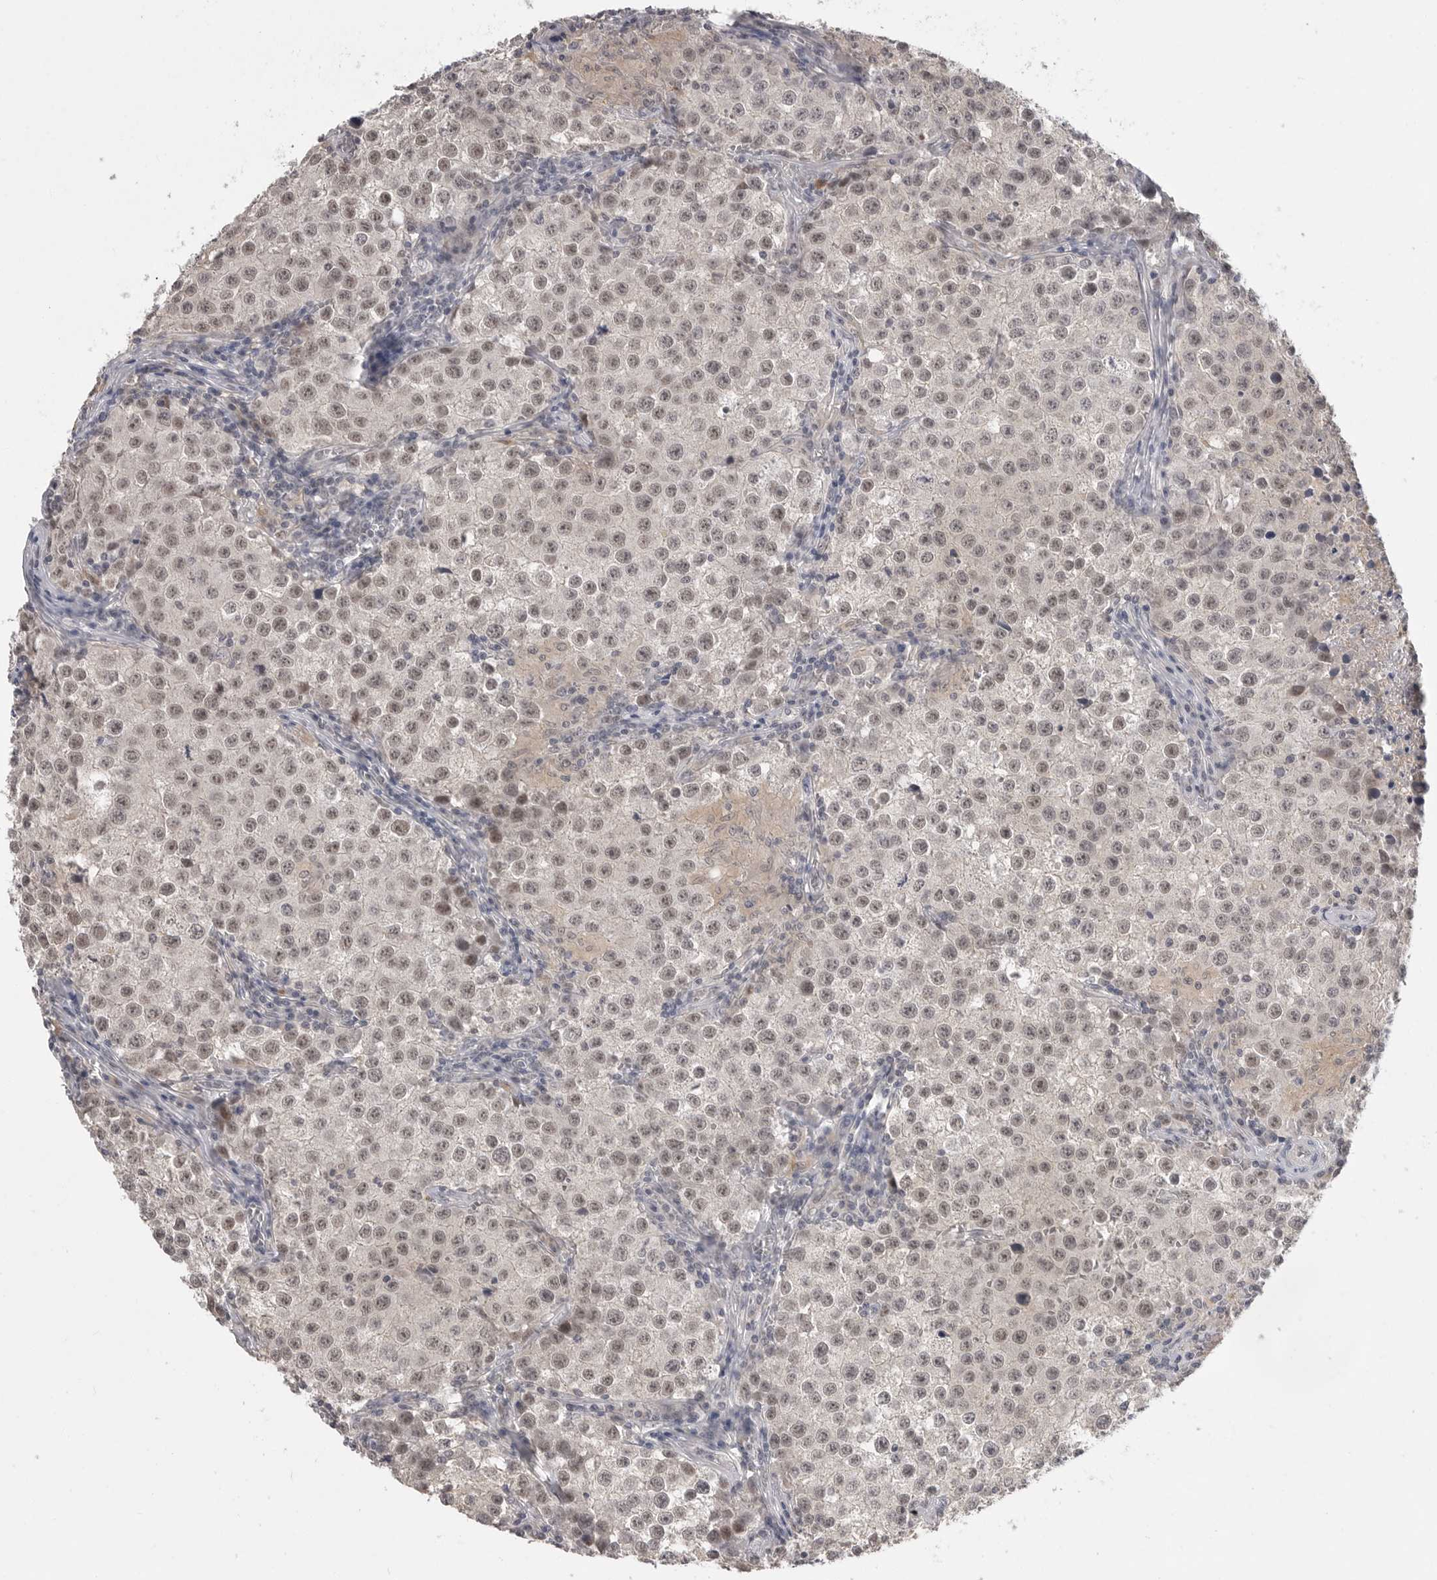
{"staining": {"intensity": "moderate", "quantity": ">75%", "location": "nuclear"}, "tissue": "testis cancer", "cell_type": "Tumor cells", "image_type": "cancer", "snomed": [{"axis": "morphology", "description": "Seminoma, NOS"}, {"axis": "morphology", "description": "Carcinoma, Embryonal, NOS"}, {"axis": "topography", "description": "Testis"}], "caption": "A brown stain shows moderate nuclear expression of a protein in seminoma (testis) tumor cells.", "gene": "PLEKHF1", "patient": {"sex": "male", "age": 43}}